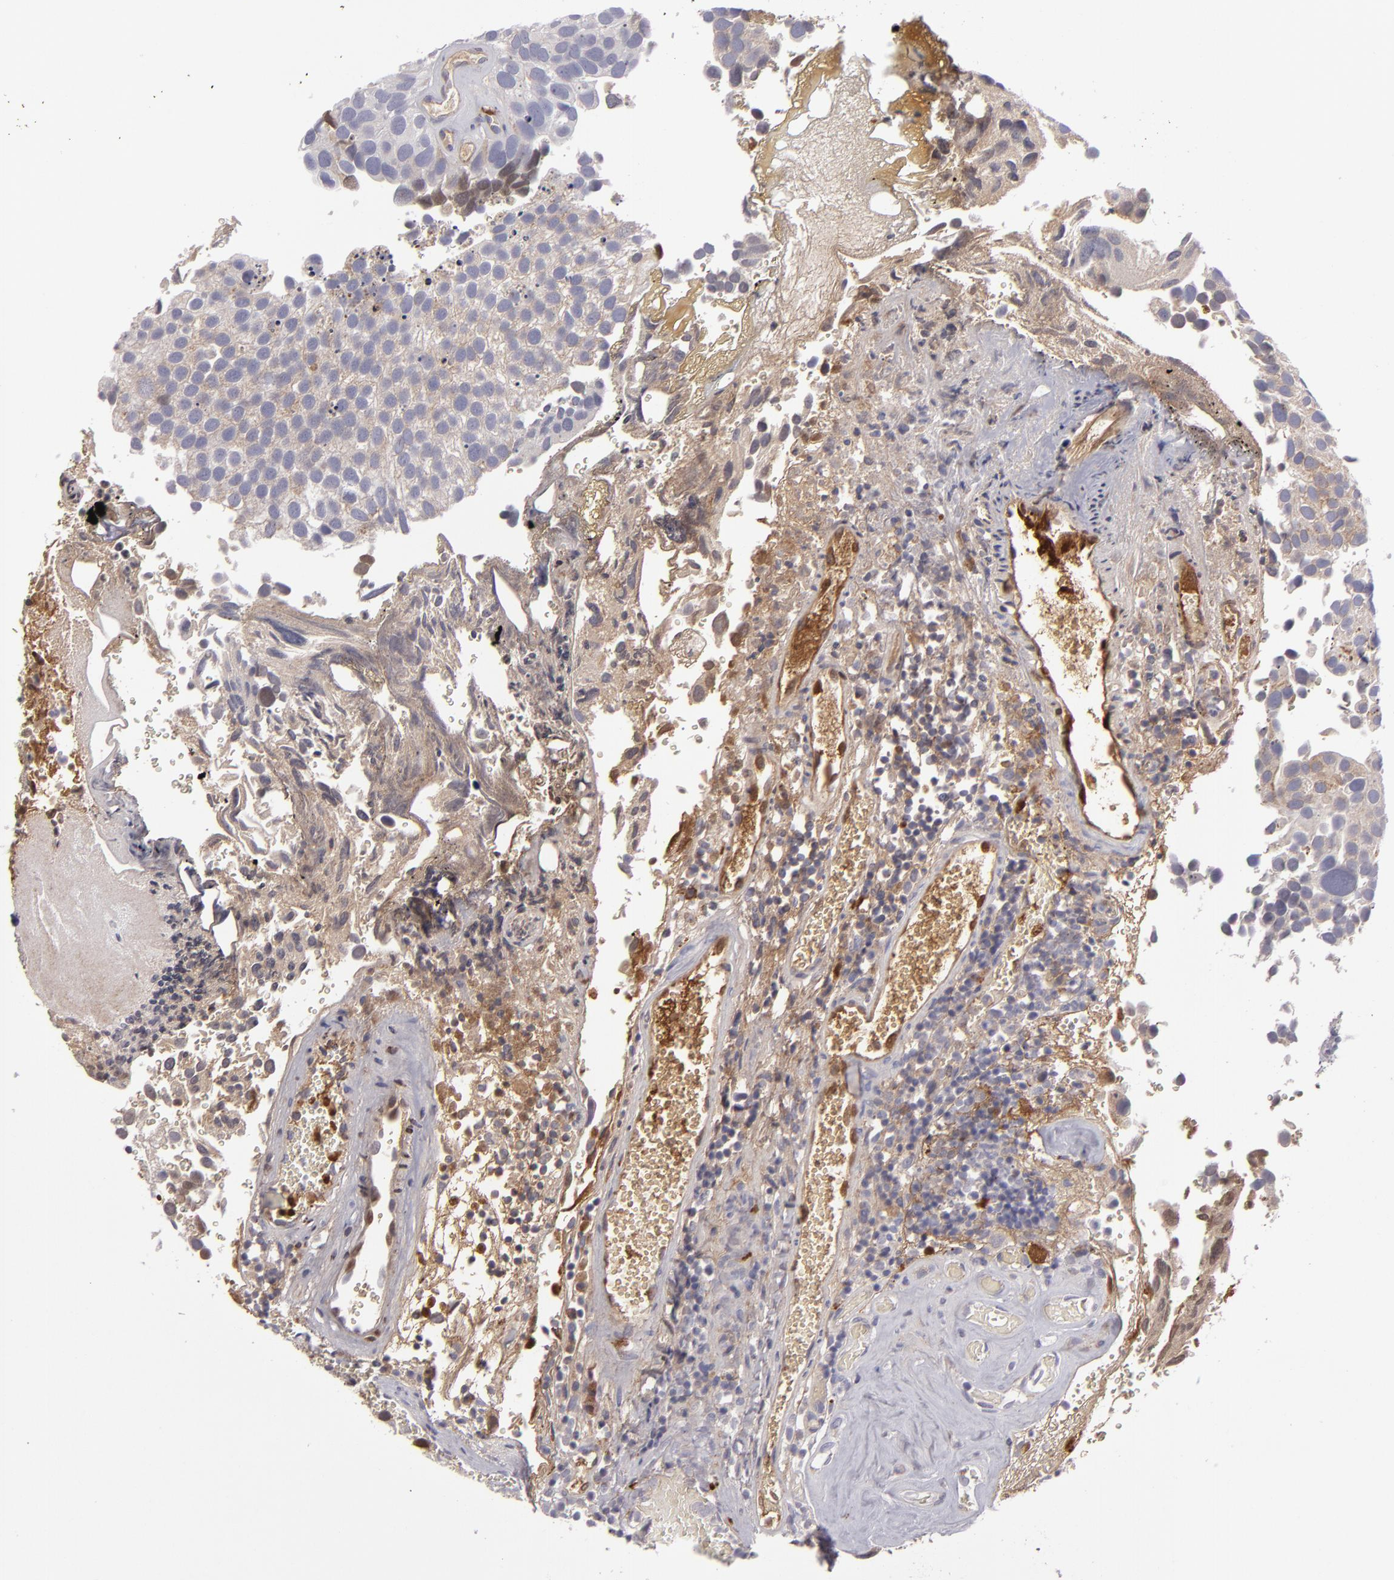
{"staining": {"intensity": "weak", "quantity": ">75%", "location": "cytoplasmic/membranous,nuclear"}, "tissue": "urothelial cancer", "cell_type": "Tumor cells", "image_type": "cancer", "snomed": [{"axis": "morphology", "description": "Urothelial carcinoma, High grade"}, {"axis": "topography", "description": "Urinary bladder"}], "caption": "The image reveals a brown stain indicating the presence of a protein in the cytoplasmic/membranous and nuclear of tumor cells in urothelial cancer.", "gene": "CFB", "patient": {"sex": "male", "age": 72}}